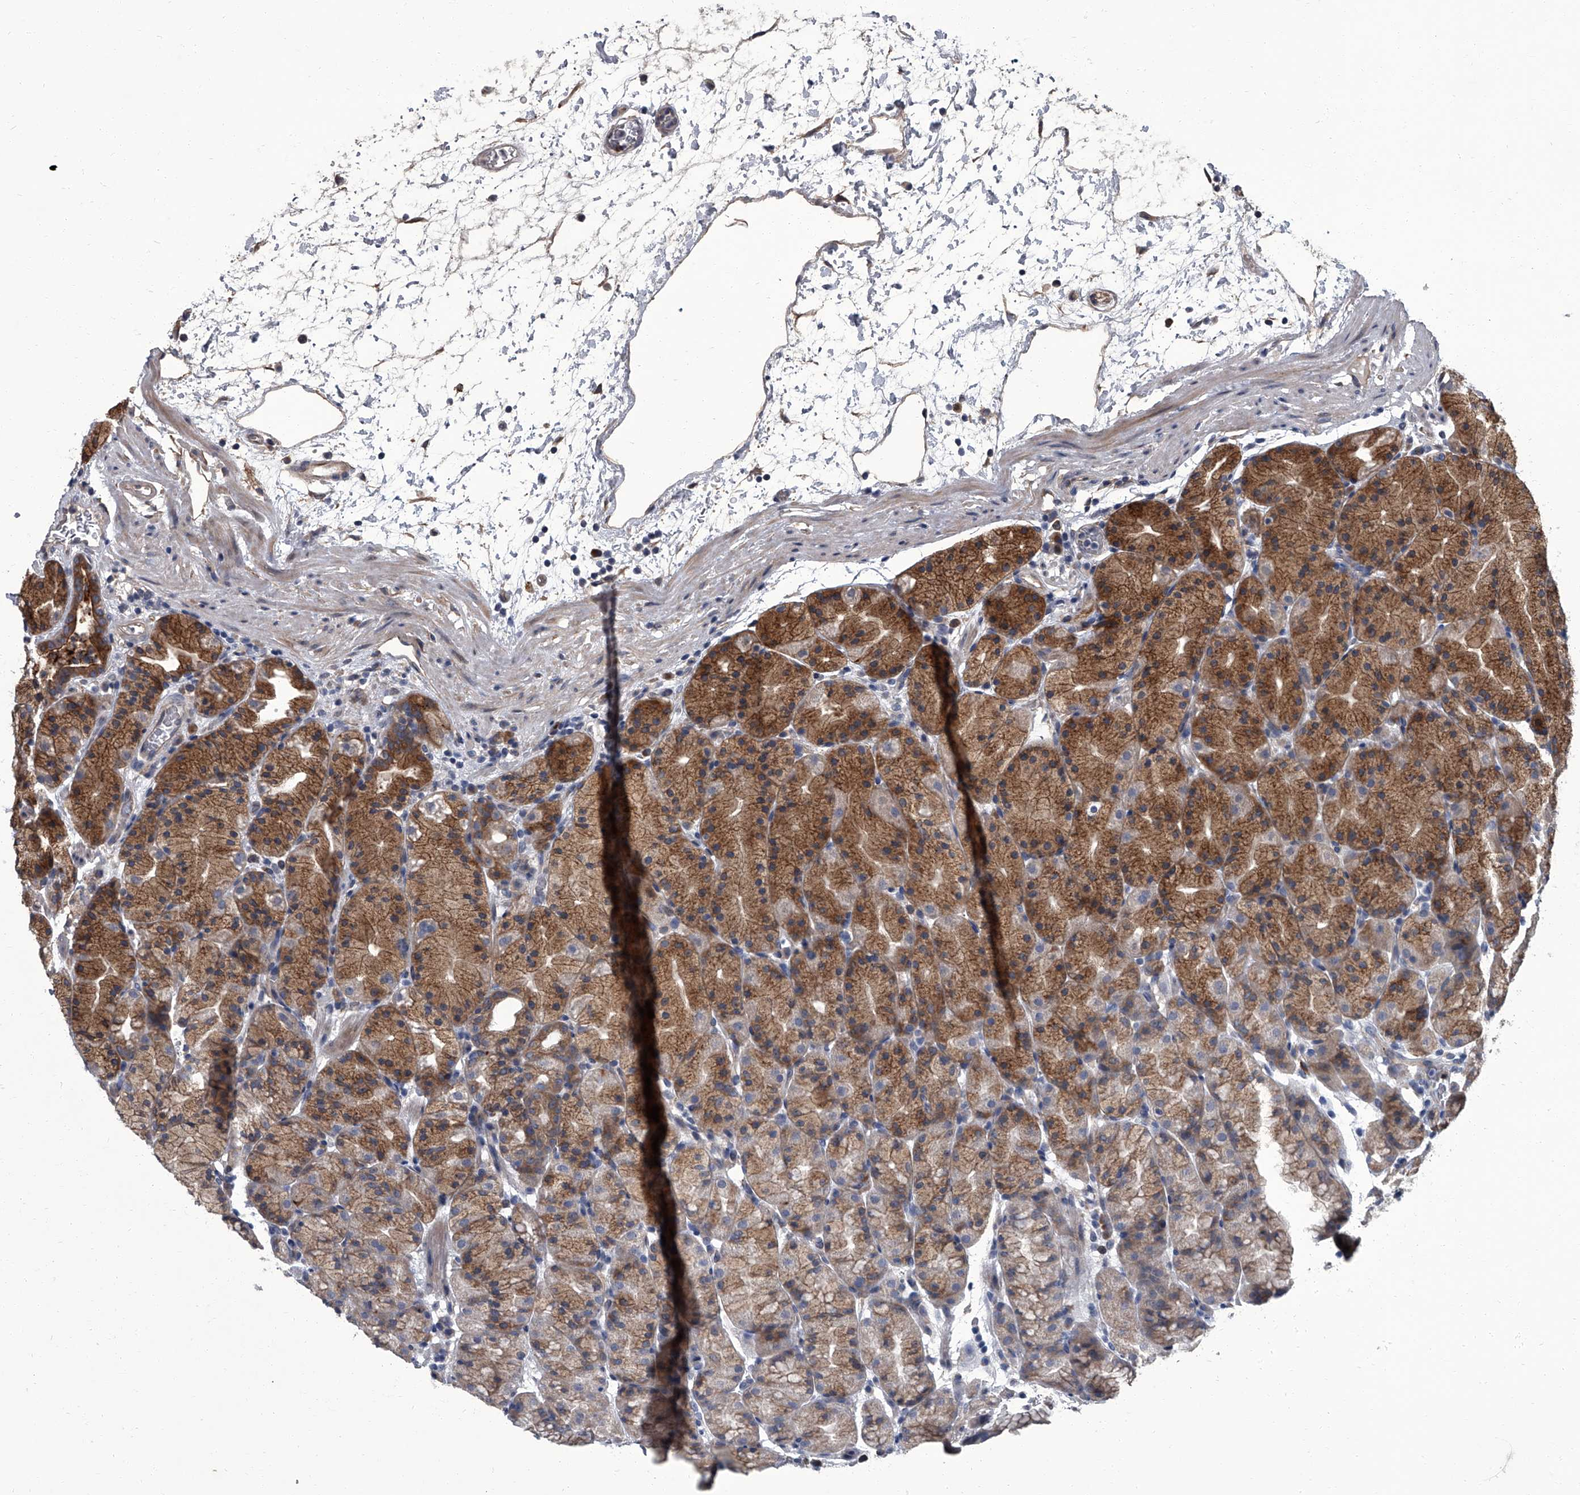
{"staining": {"intensity": "strong", "quantity": "25%-75%", "location": "cytoplasmic/membranous"}, "tissue": "stomach", "cell_type": "Glandular cells", "image_type": "normal", "snomed": [{"axis": "morphology", "description": "Normal tissue, NOS"}, {"axis": "topography", "description": "Stomach, upper"}], "caption": "Immunohistochemistry photomicrograph of normal stomach: human stomach stained using immunohistochemistry (IHC) reveals high levels of strong protein expression localized specifically in the cytoplasmic/membranous of glandular cells, appearing as a cytoplasmic/membranous brown color.", "gene": "SIRT4", "patient": {"sex": "male", "age": 48}}